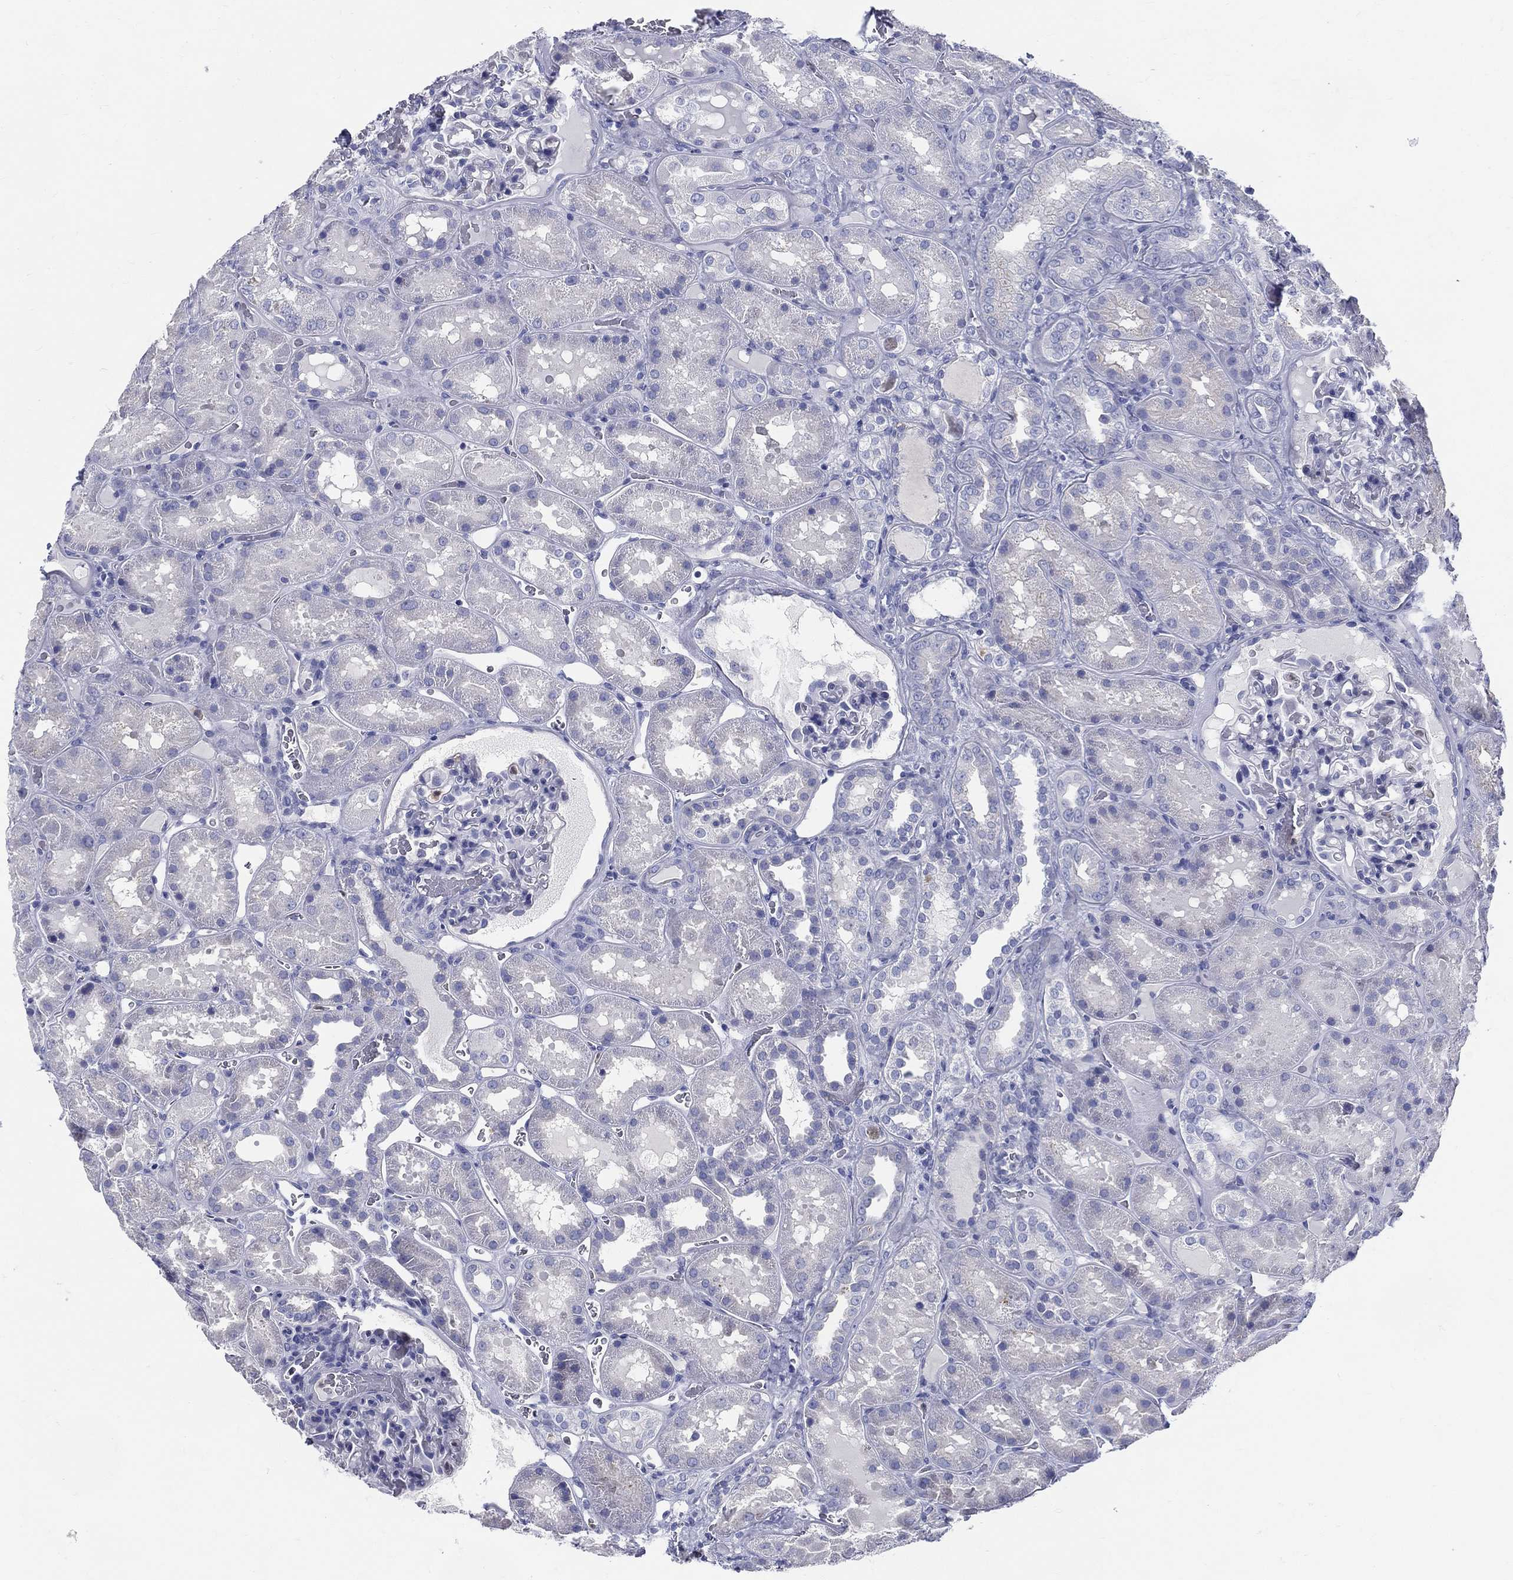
{"staining": {"intensity": "negative", "quantity": "none", "location": "none"}, "tissue": "kidney", "cell_type": "Cells in glomeruli", "image_type": "normal", "snomed": [{"axis": "morphology", "description": "Normal tissue, NOS"}, {"axis": "topography", "description": "Kidney"}], "caption": "IHC photomicrograph of normal kidney: human kidney stained with DAB (3,3'-diaminobenzidine) exhibits no significant protein staining in cells in glomeruli.", "gene": "DEFB121", "patient": {"sex": "male", "age": 73}}